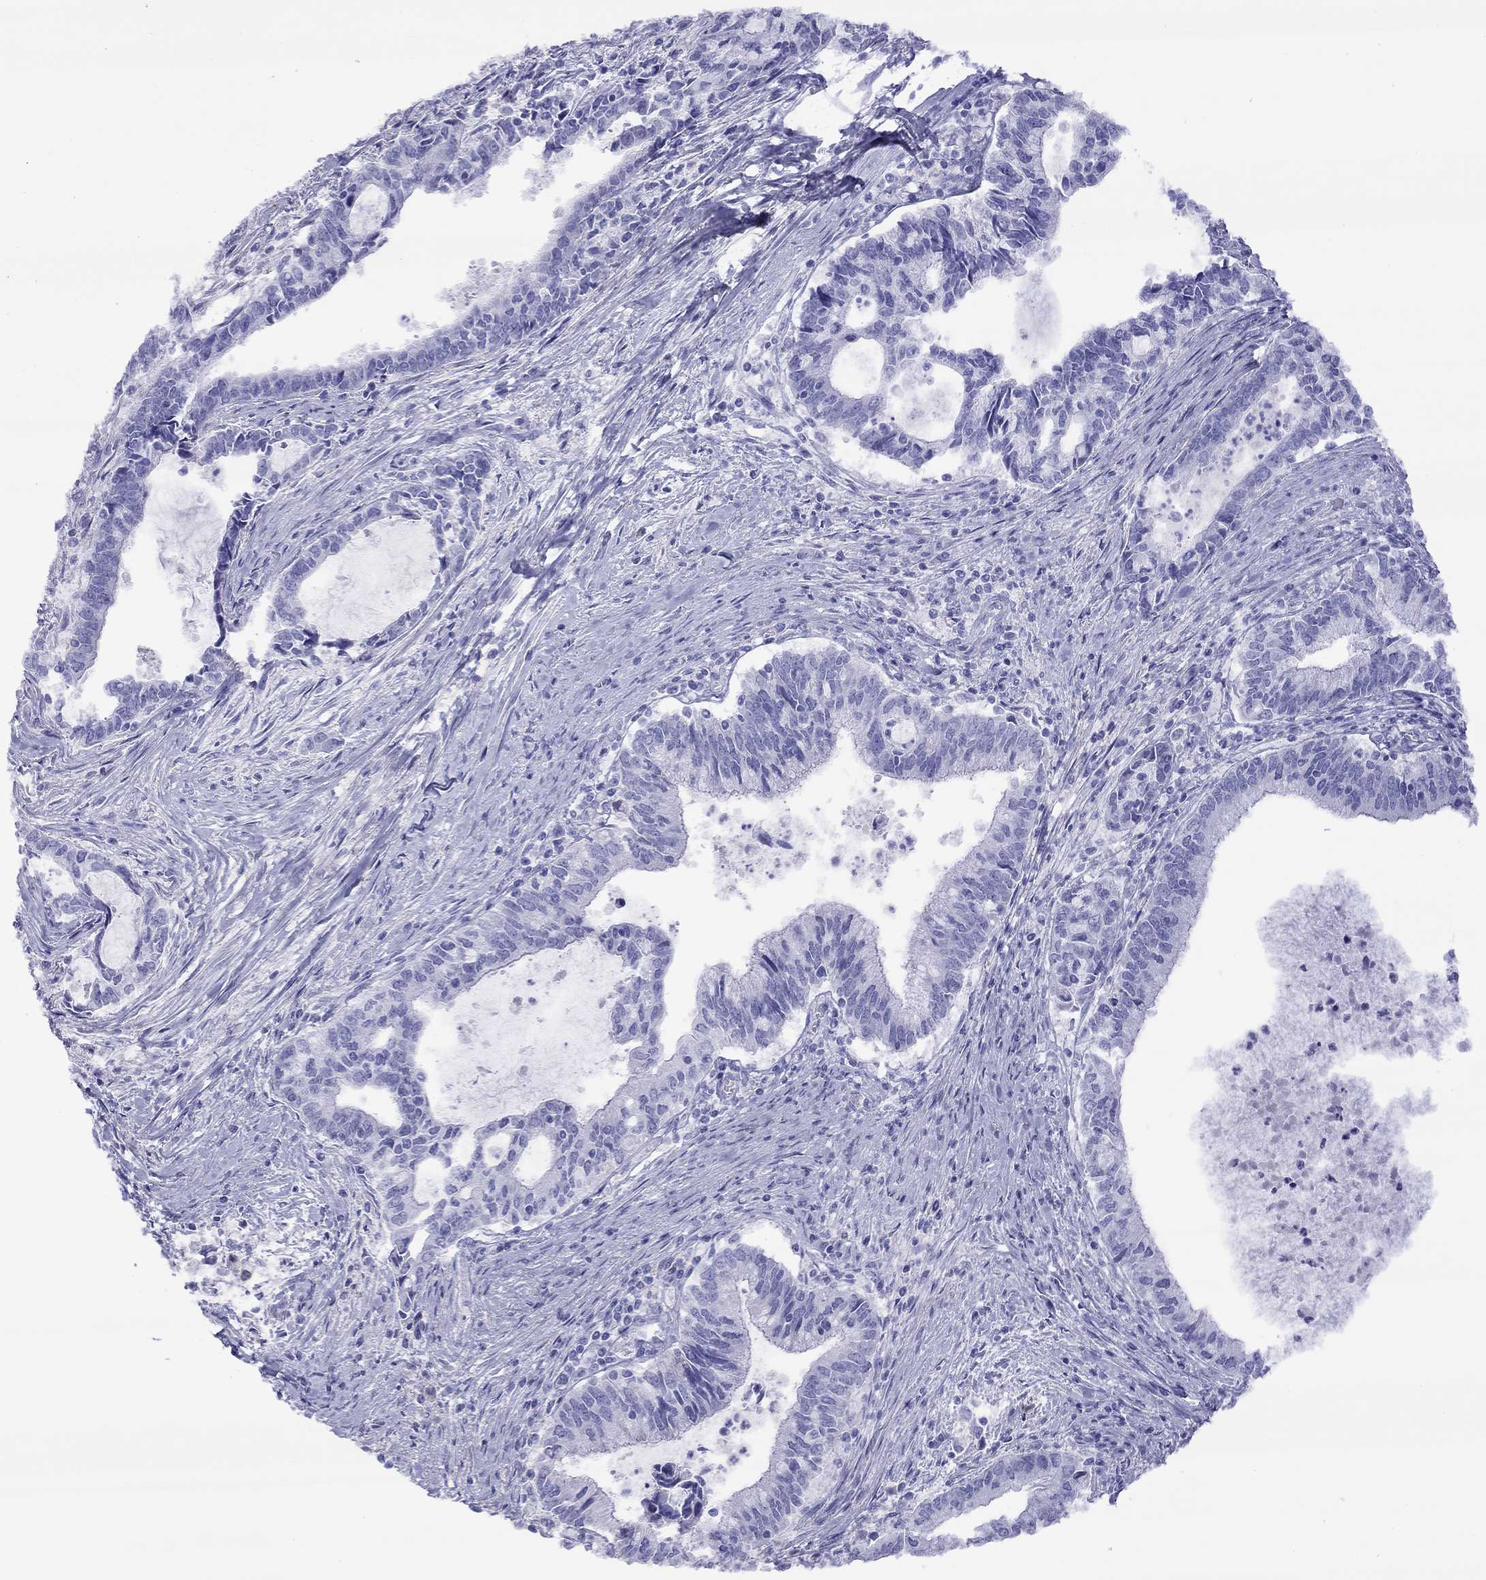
{"staining": {"intensity": "negative", "quantity": "none", "location": "none"}, "tissue": "cervical cancer", "cell_type": "Tumor cells", "image_type": "cancer", "snomed": [{"axis": "morphology", "description": "Adenocarcinoma, NOS"}, {"axis": "topography", "description": "Cervix"}], "caption": "Histopathology image shows no protein staining in tumor cells of cervical adenocarcinoma tissue. (Brightfield microscopy of DAB immunohistochemistry (IHC) at high magnification).", "gene": "SLC30A8", "patient": {"sex": "female", "age": 42}}